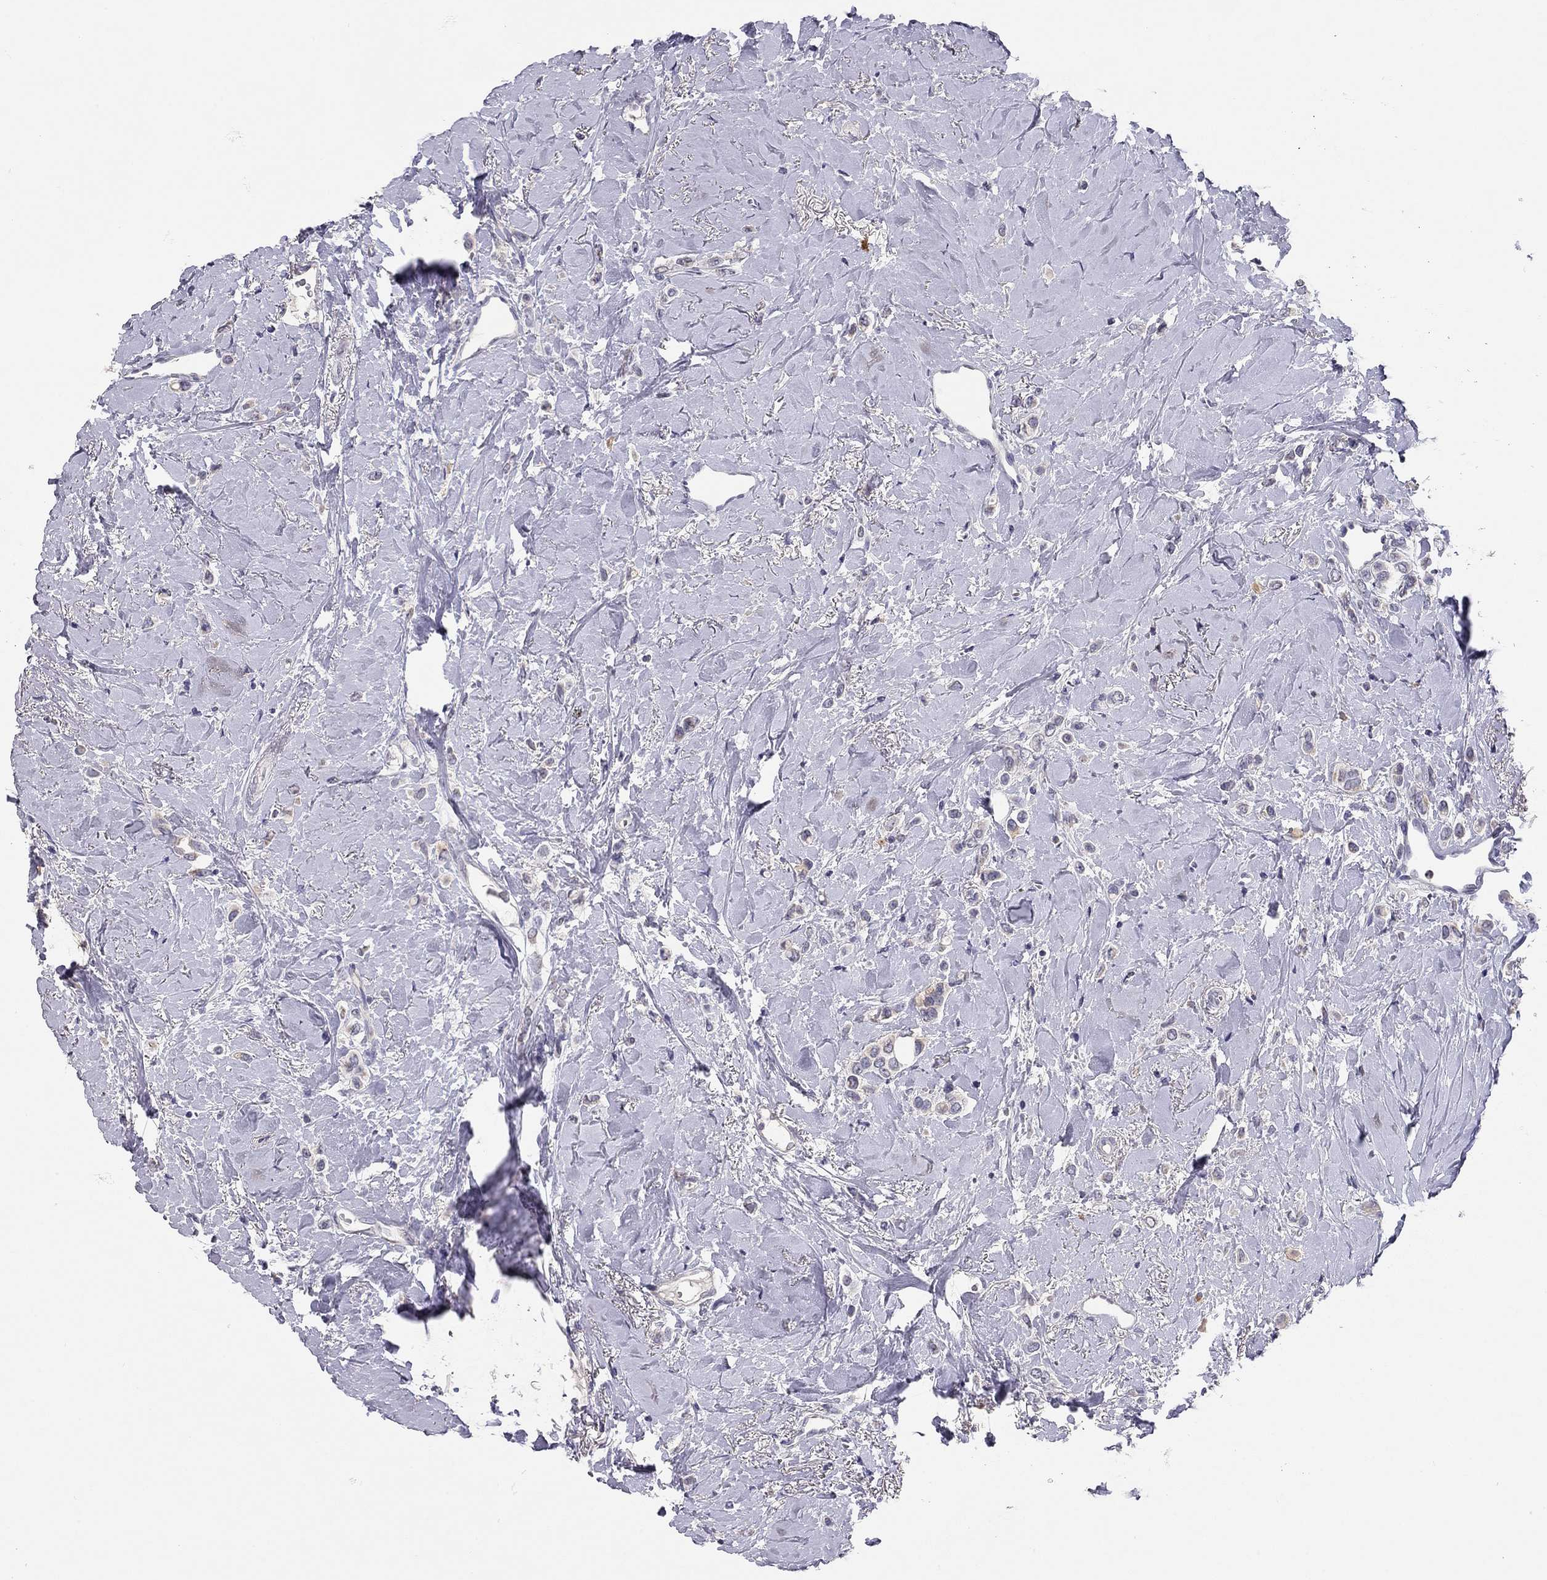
{"staining": {"intensity": "negative", "quantity": "none", "location": "none"}, "tissue": "breast cancer", "cell_type": "Tumor cells", "image_type": "cancer", "snomed": [{"axis": "morphology", "description": "Lobular carcinoma"}, {"axis": "topography", "description": "Breast"}], "caption": "Tumor cells are negative for protein expression in human lobular carcinoma (breast).", "gene": "SCARB1", "patient": {"sex": "female", "age": 66}}